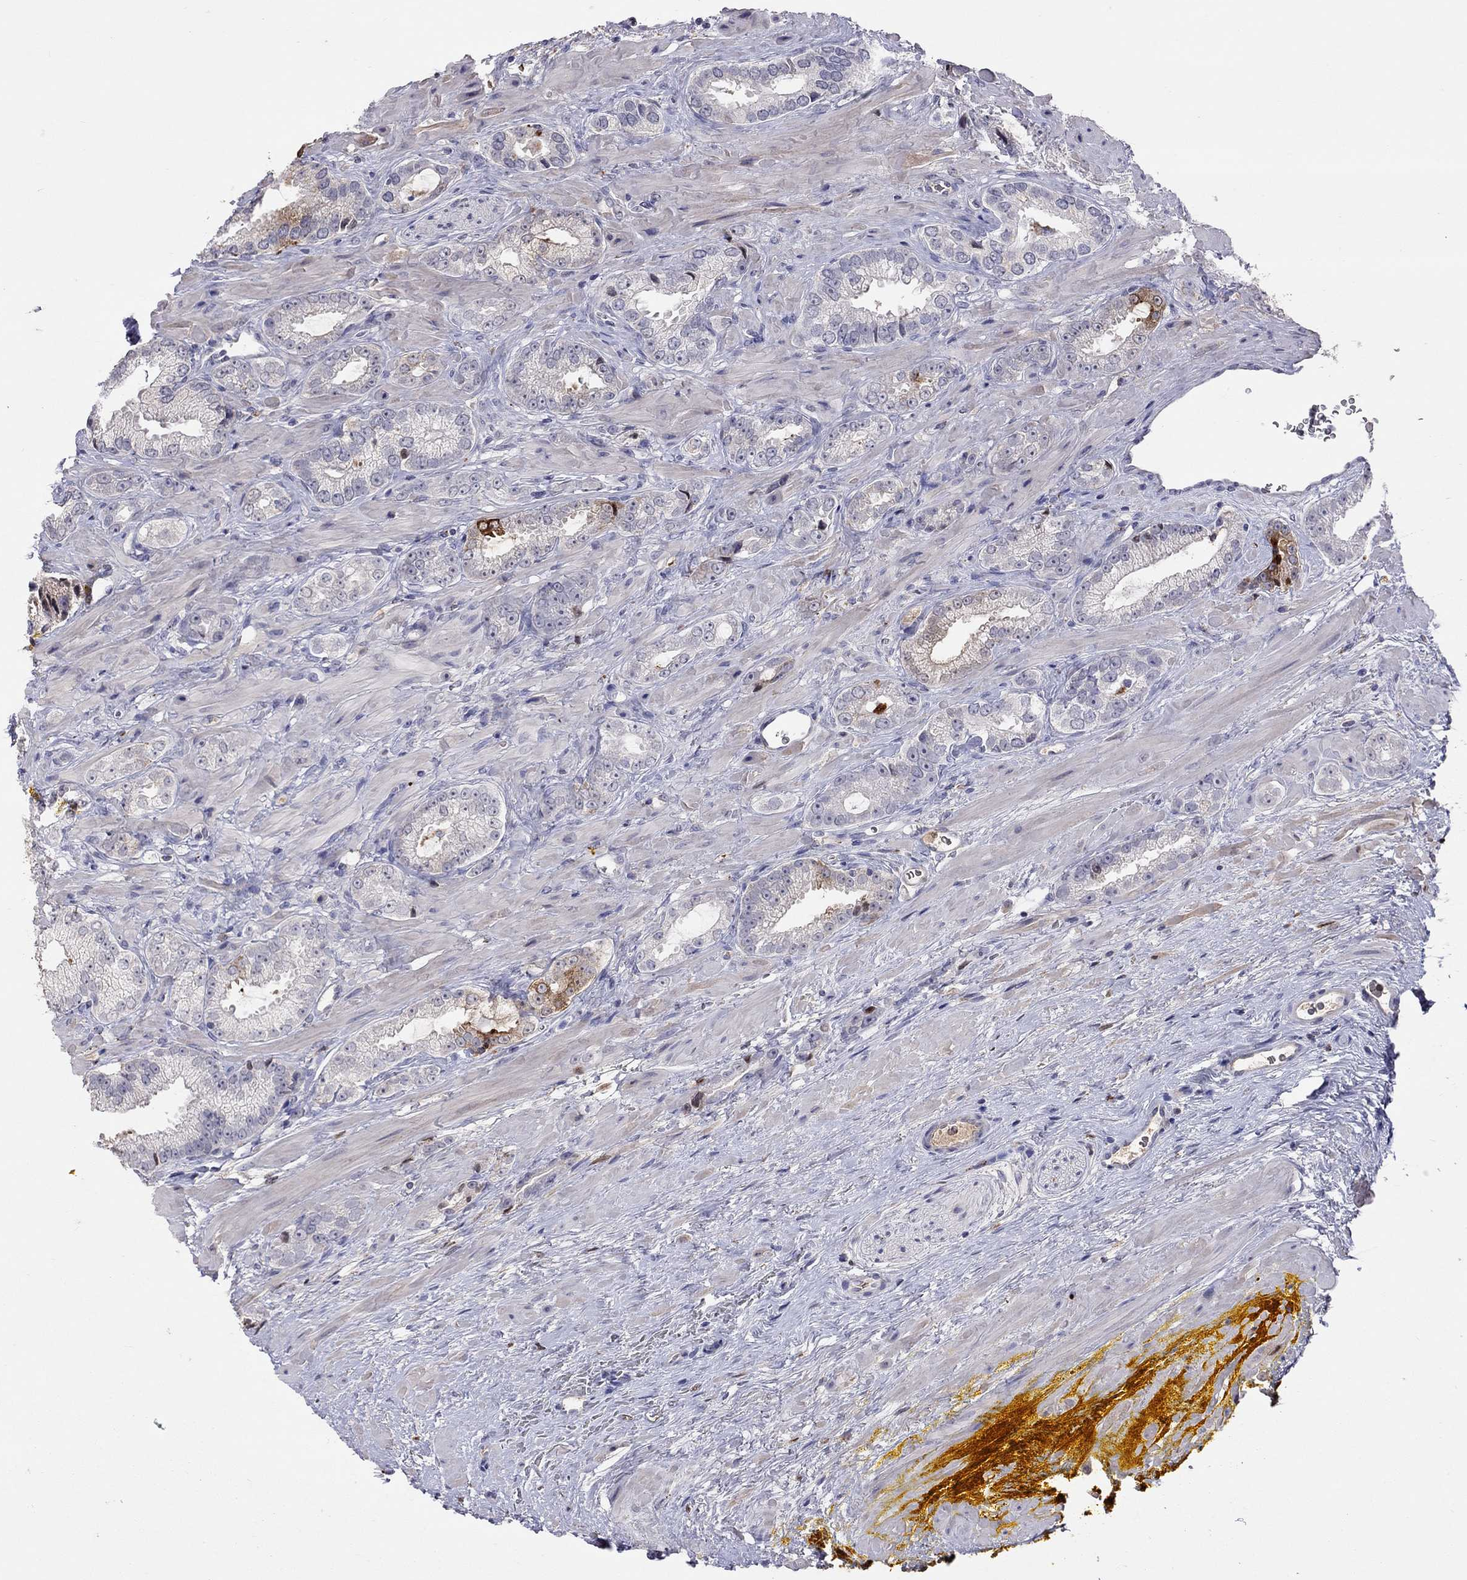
{"staining": {"intensity": "strong", "quantity": "<25%", "location": "cytoplasmic/membranous"}, "tissue": "prostate cancer", "cell_type": "Tumor cells", "image_type": "cancer", "snomed": [{"axis": "morphology", "description": "Adenocarcinoma, NOS"}, {"axis": "topography", "description": "Prostate"}], "caption": "Prostate adenocarcinoma stained for a protein displays strong cytoplasmic/membranous positivity in tumor cells.", "gene": "SERPINA3", "patient": {"sex": "male", "age": 67}}